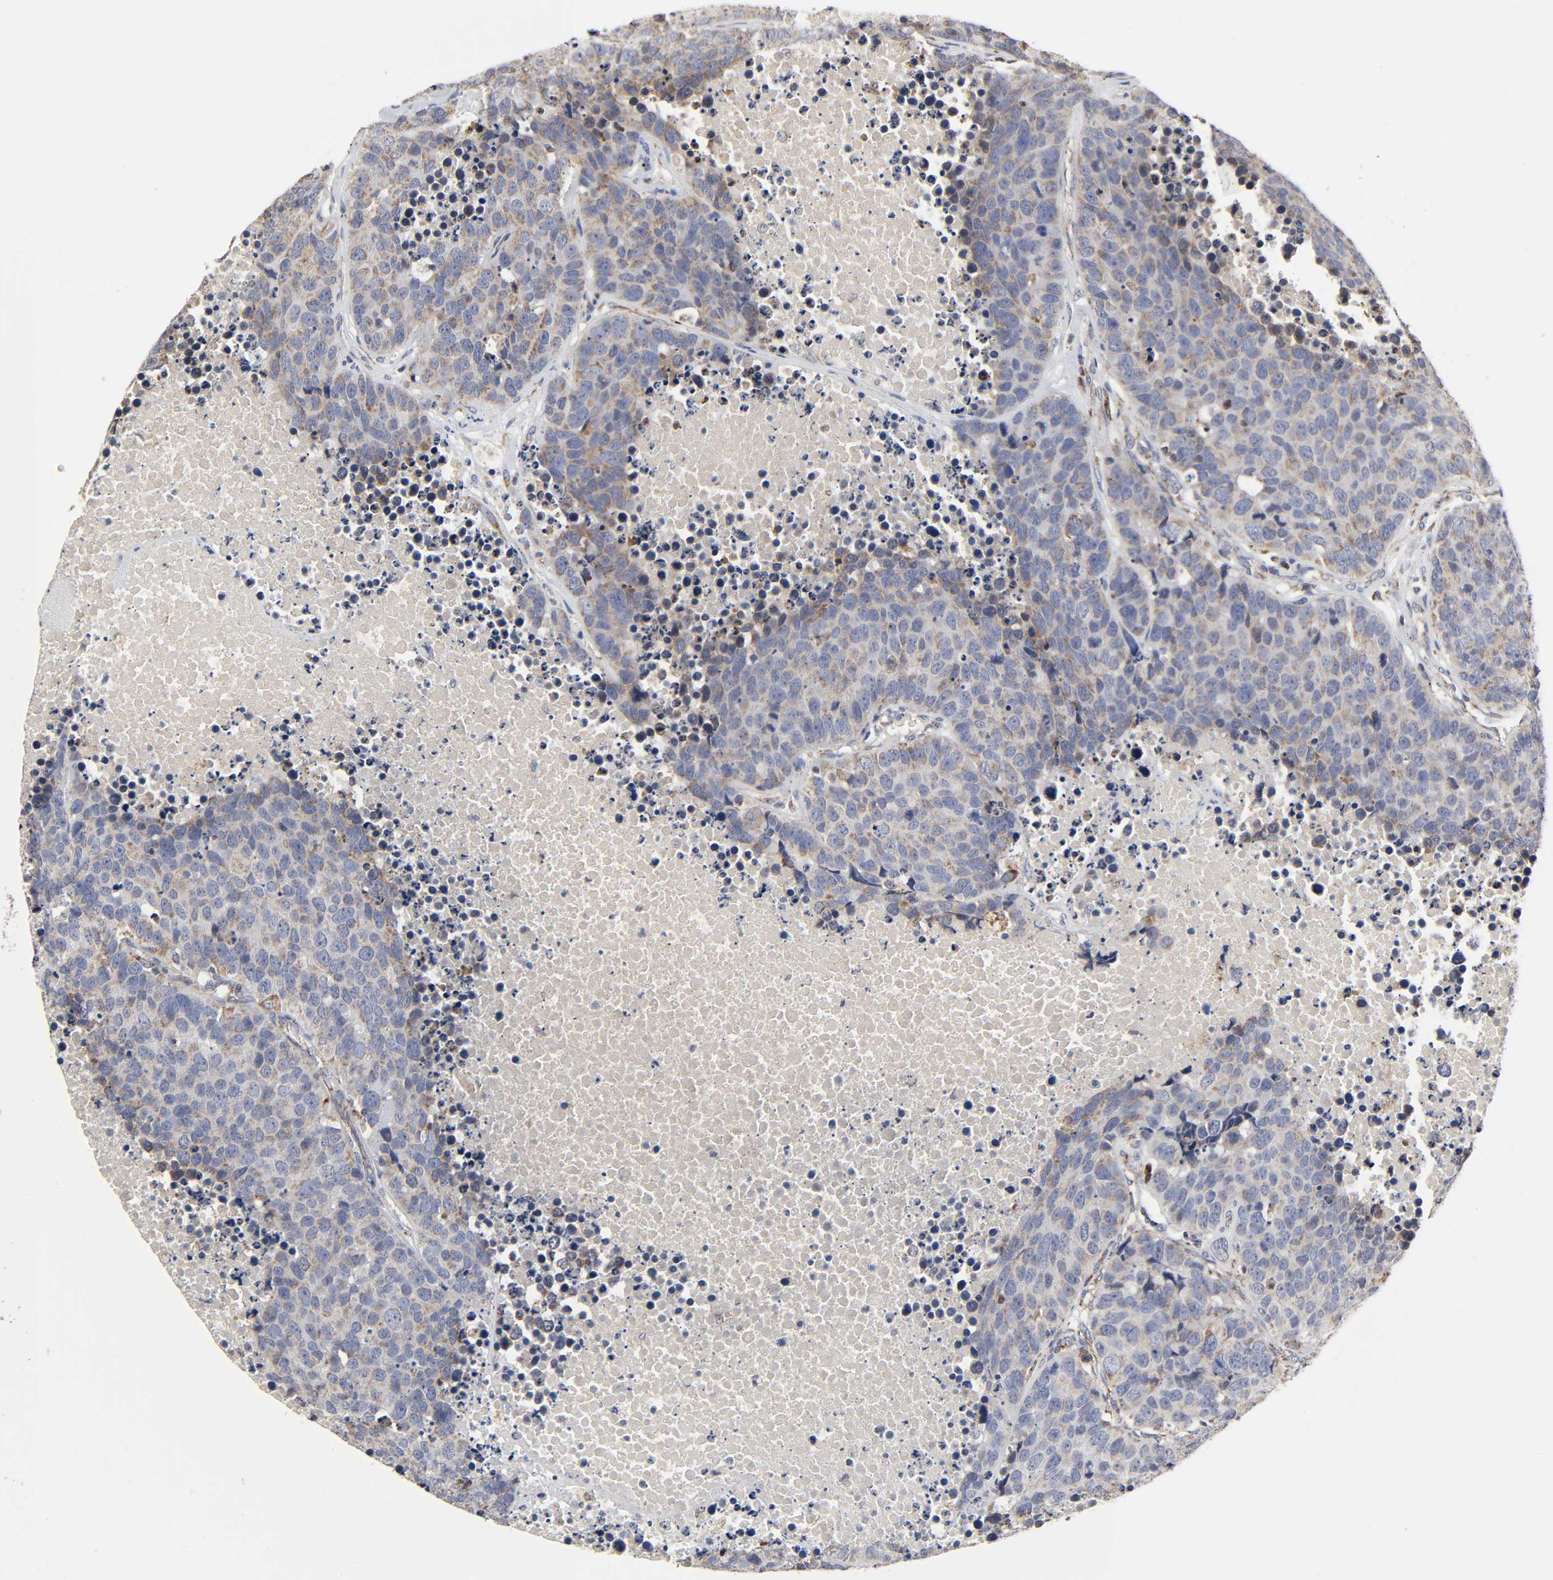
{"staining": {"intensity": "weak", "quantity": ">75%", "location": "cytoplasmic/membranous"}, "tissue": "carcinoid", "cell_type": "Tumor cells", "image_type": "cancer", "snomed": [{"axis": "morphology", "description": "Carcinoid, malignant, NOS"}, {"axis": "topography", "description": "Lung"}], "caption": "Carcinoid (malignant) tissue exhibits weak cytoplasmic/membranous positivity in about >75% of tumor cells, visualized by immunohistochemistry. Using DAB (3,3'-diaminobenzidine) (brown) and hematoxylin (blue) stains, captured at high magnification using brightfield microscopy.", "gene": "COX6B1", "patient": {"sex": "male", "age": 60}}